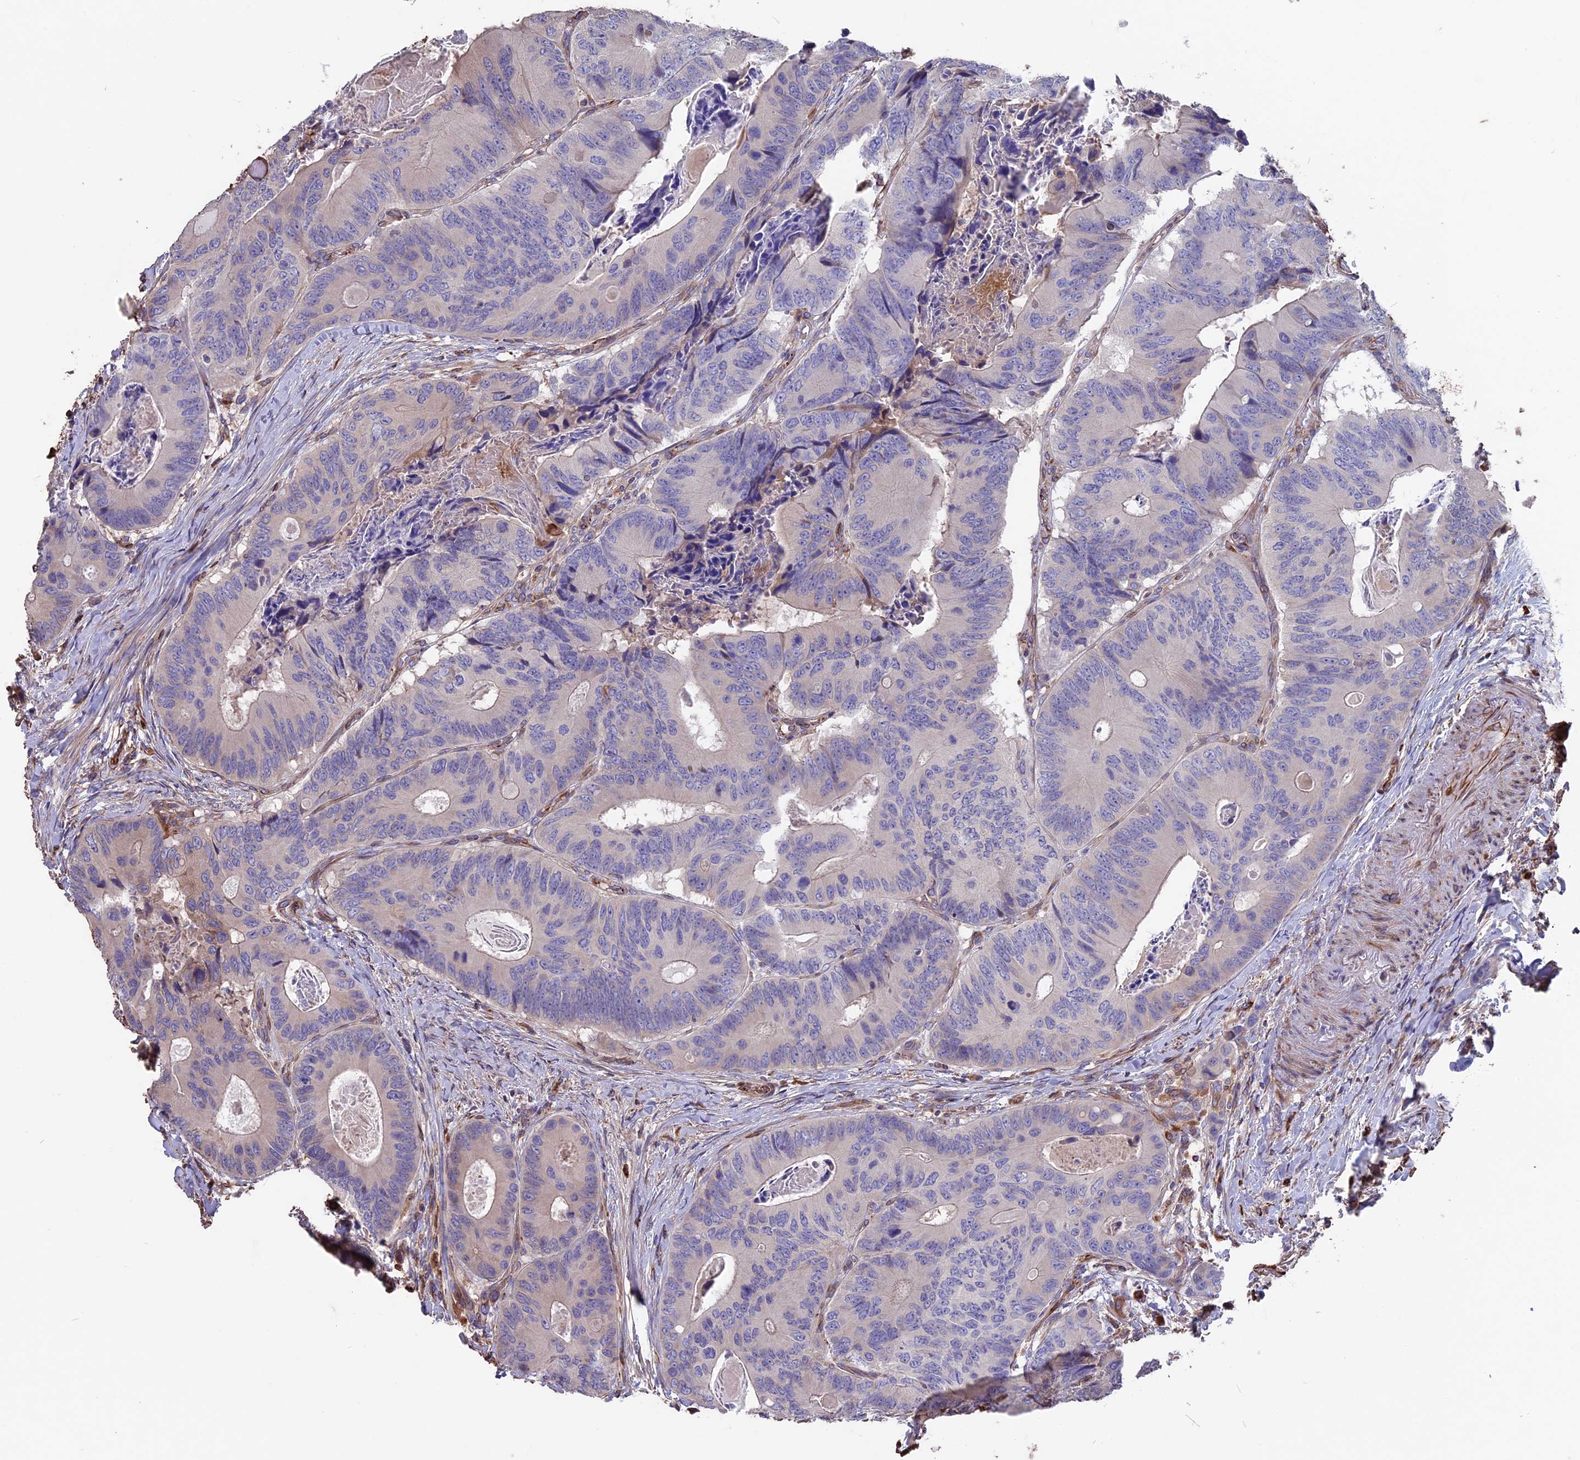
{"staining": {"intensity": "negative", "quantity": "none", "location": "none"}, "tissue": "colorectal cancer", "cell_type": "Tumor cells", "image_type": "cancer", "snomed": [{"axis": "morphology", "description": "Adenocarcinoma, NOS"}, {"axis": "topography", "description": "Colon"}], "caption": "Protein analysis of adenocarcinoma (colorectal) exhibits no significant positivity in tumor cells. Brightfield microscopy of immunohistochemistry stained with DAB (3,3'-diaminobenzidine) (brown) and hematoxylin (blue), captured at high magnification.", "gene": "SEH1L", "patient": {"sex": "male", "age": 84}}